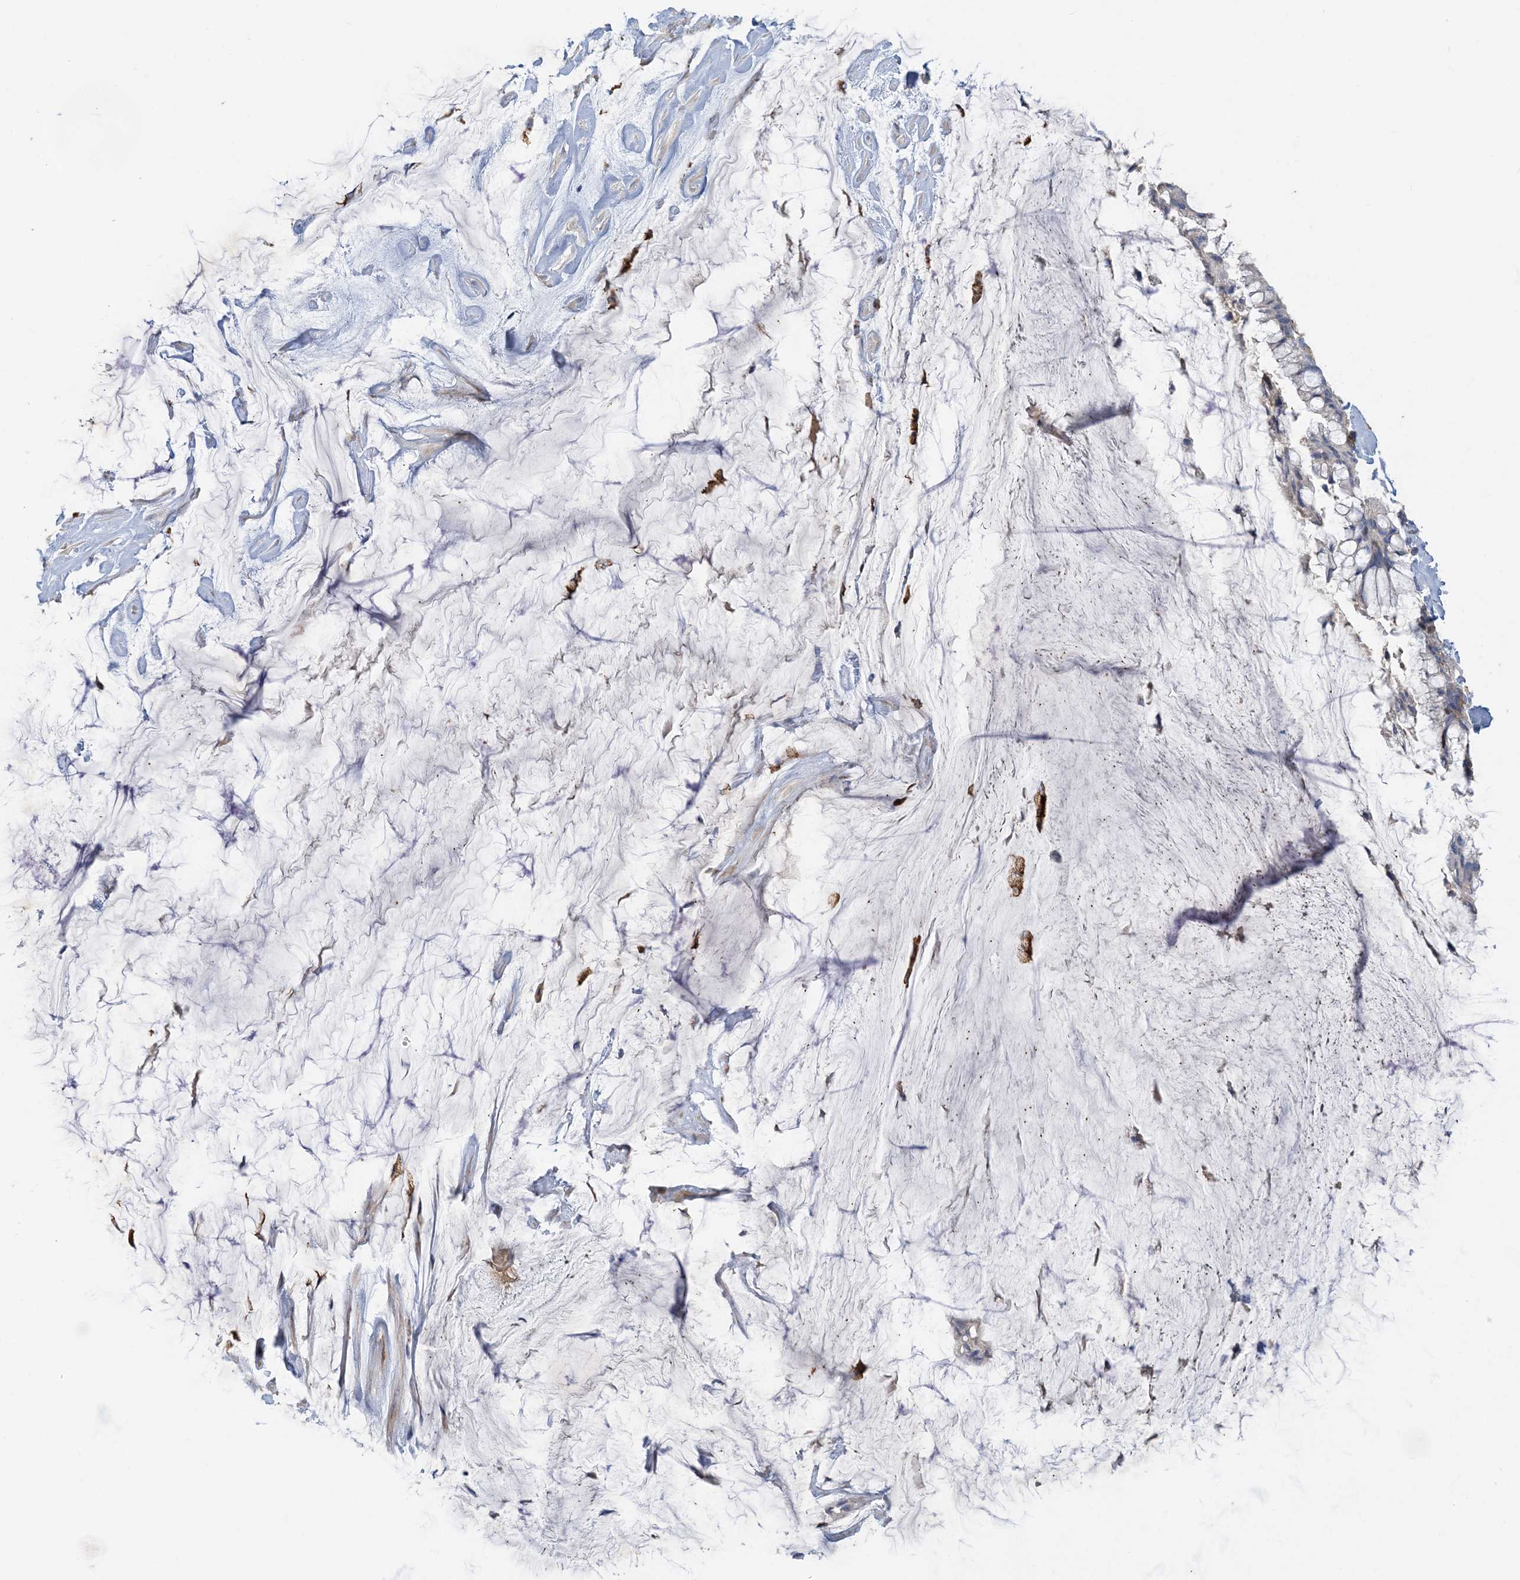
{"staining": {"intensity": "negative", "quantity": "none", "location": "none"}, "tissue": "ovarian cancer", "cell_type": "Tumor cells", "image_type": "cancer", "snomed": [{"axis": "morphology", "description": "Cystadenocarcinoma, mucinous, NOS"}, {"axis": "topography", "description": "Ovary"}], "caption": "There is no significant expression in tumor cells of ovarian mucinous cystadenocarcinoma.", "gene": "PEAR1", "patient": {"sex": "female", "age": 39}}